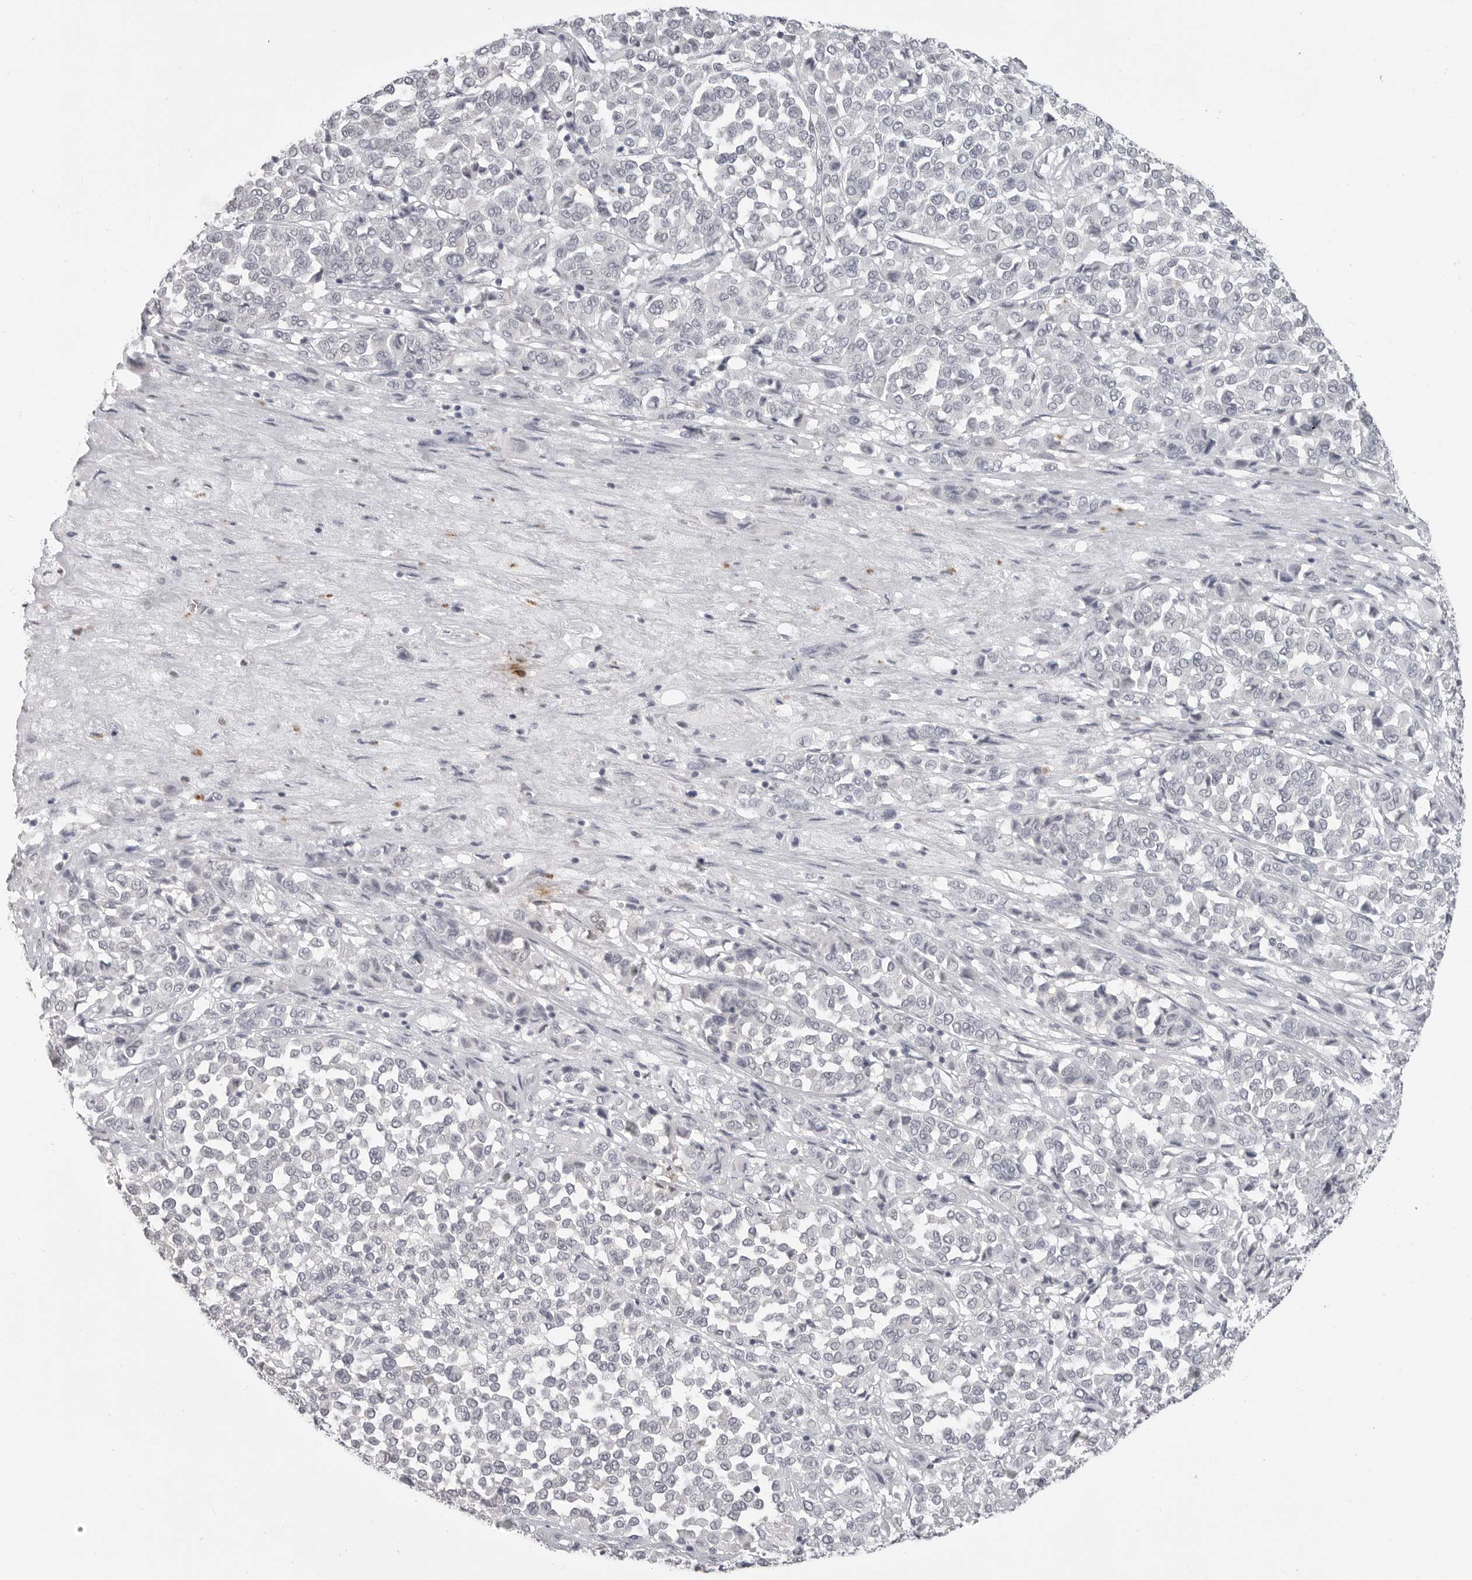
{"staining": {"intensity": "negative", "quantity": "none", "location": "none"}, "tissue": "melanoma", "cell_type": "Tumor cells", "image_type": "cancer", "snomed": [{"axis": "morphology", "description": "Malignant melanoma, Metastatic site"}, {"axis": "topography", "description": "Pancreas"}], "caption": "High power microscopy photomicrograph of an IHC image of melanoma, revealing no significant staining in tumor cells.", "gene": "PRSS1", "patient": {"sex": "female", "age": 30}}